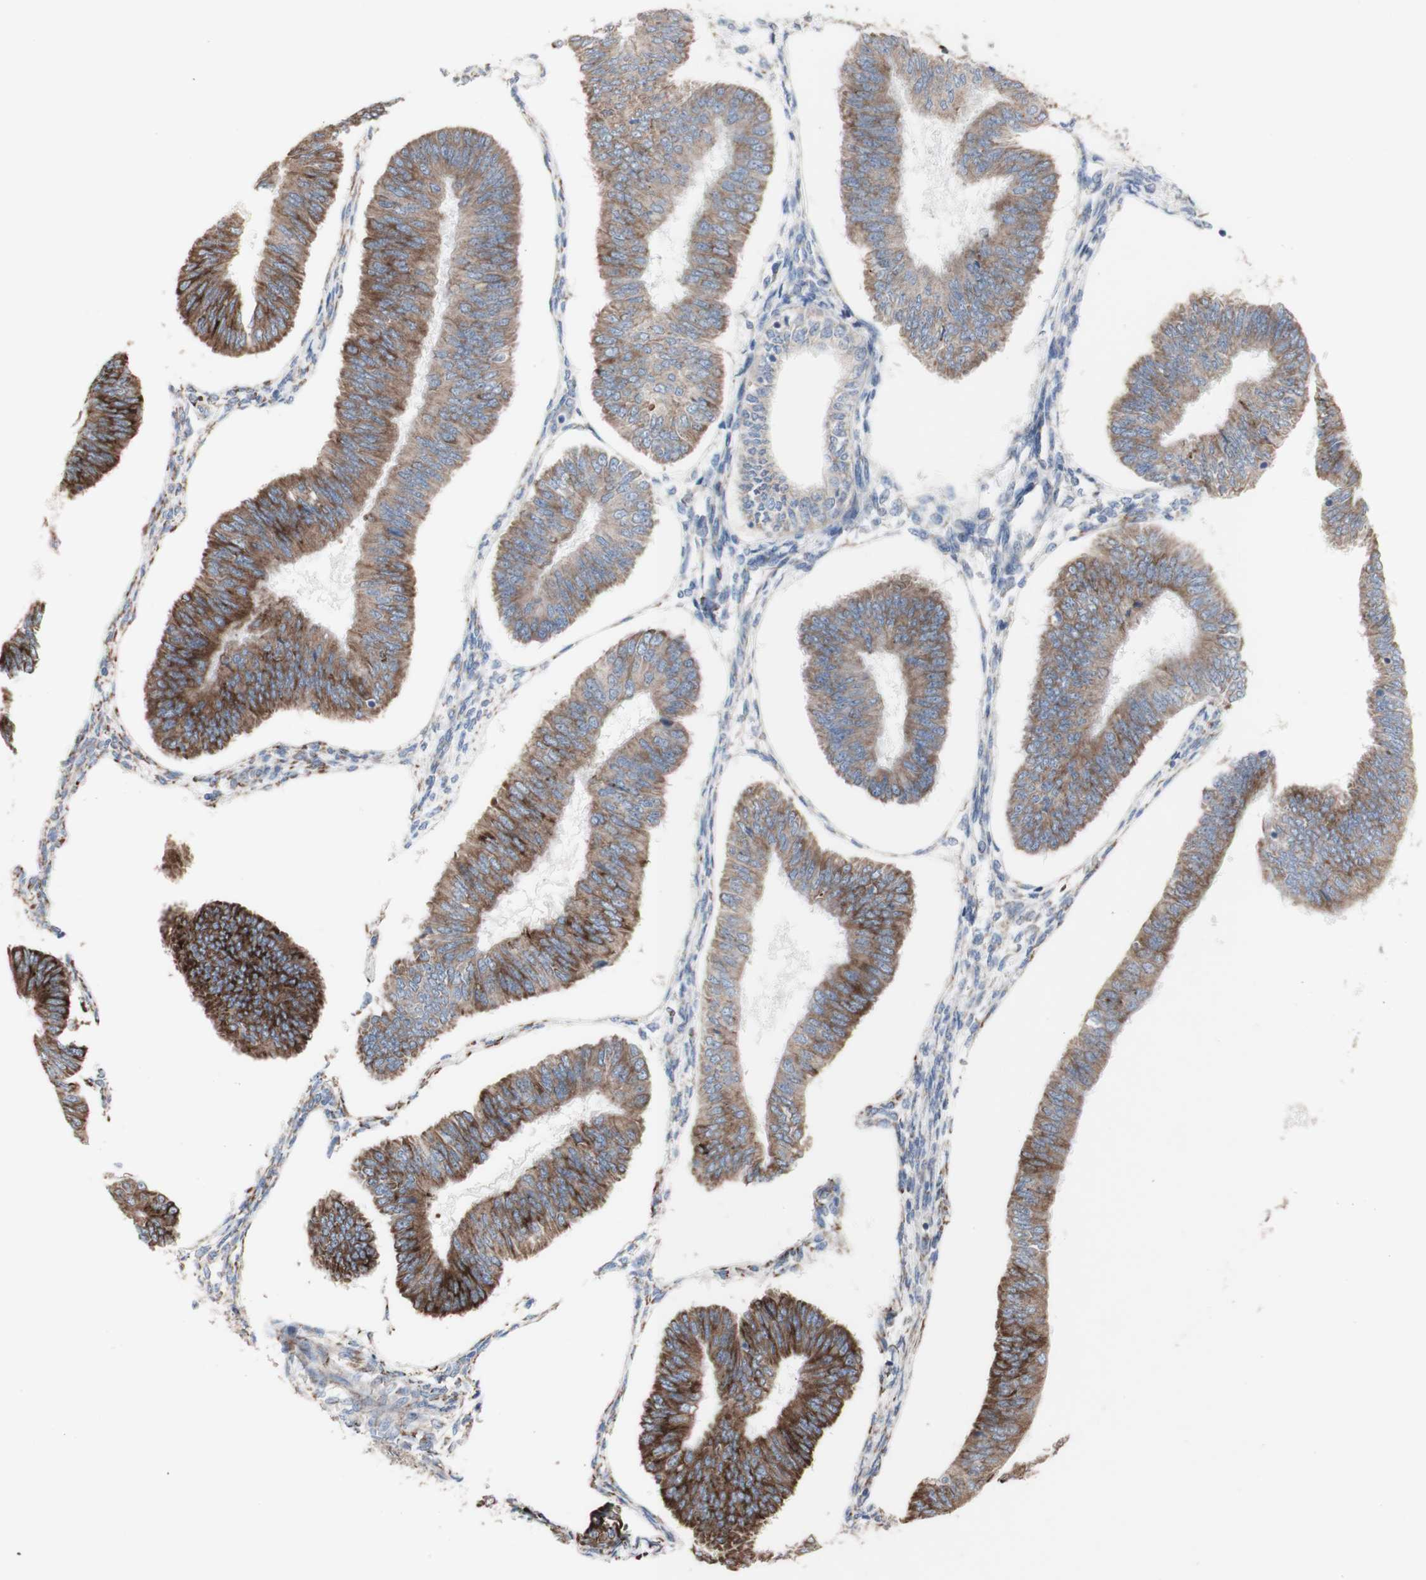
{"staining": {"intensity": "strong", "quantity": ">75%", "location": "cytoplasmic/membranous"}, "tissue": "endometrial cancer", "cell_type": "Tumor cells", "image_type": "cancer", "snomed": [{"axis": "morphology", "description": "Adenocarcinoma, NOS"}, {"axis": "topography", "description": "Endometrium"}], "caption": "A brown stain highlights strong cytoplasmic/membranous positivity of a protein in human endometrial cancer tumor cells.", "gene": "AGPAT5", "patient": {"sex": "female", "age": 58}}